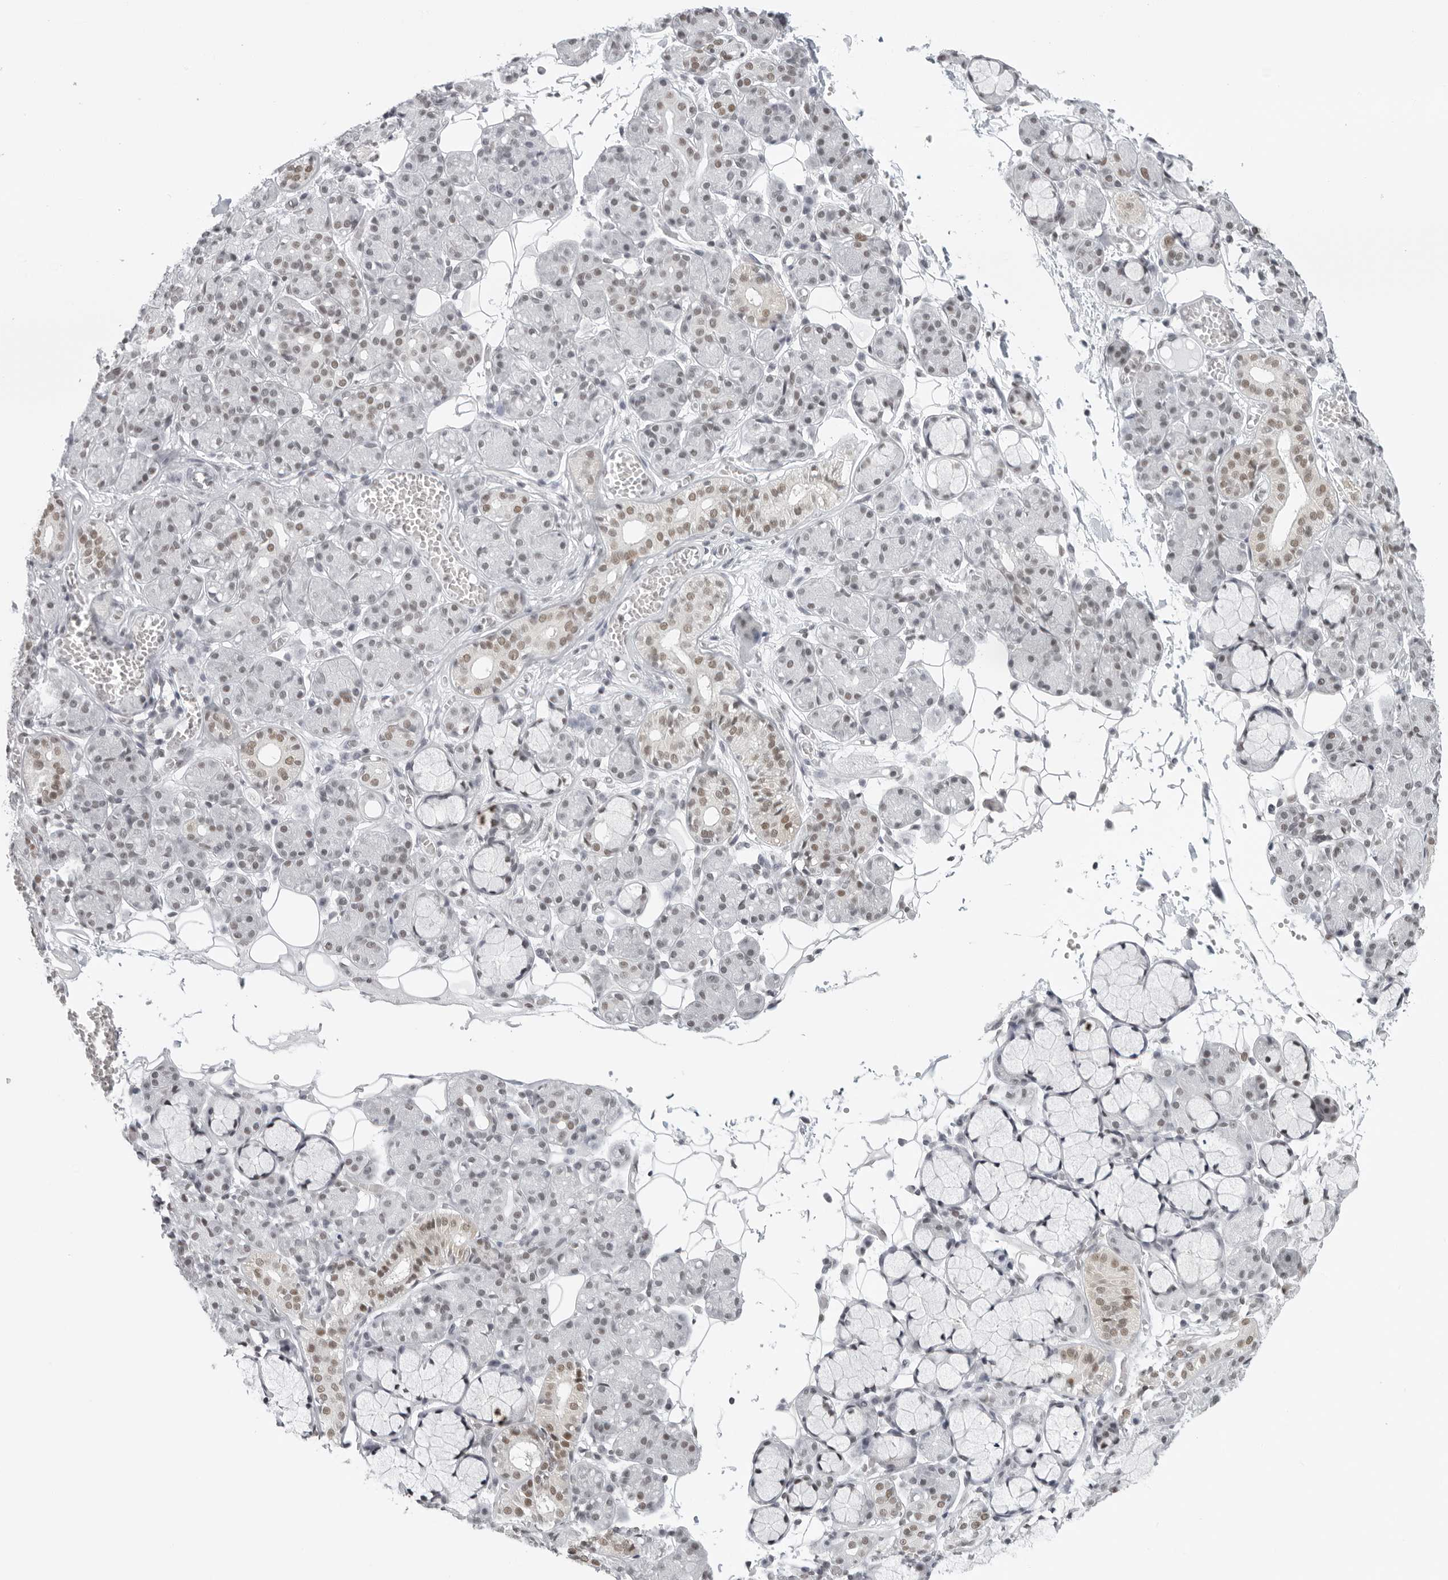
{"staining": {"intensity": "moderate", "quantity": "25%-75%", "location": "nuclear"}, "tissue": "salivary gland", "cell_type": "Glandular cells", "image_type": "normal", "snomed": [{"axis": "morphology", "description": "Normal tissue, NOS"}, {"axis": "topography", "description": "Salivary gland"}], "caption": "Unremarkable salivary gland displays moderate nuclear positivity in about 25%-75% of glandular cells.", "gene": "RPA2", "patient": {"sex": "male", "age": 63}}